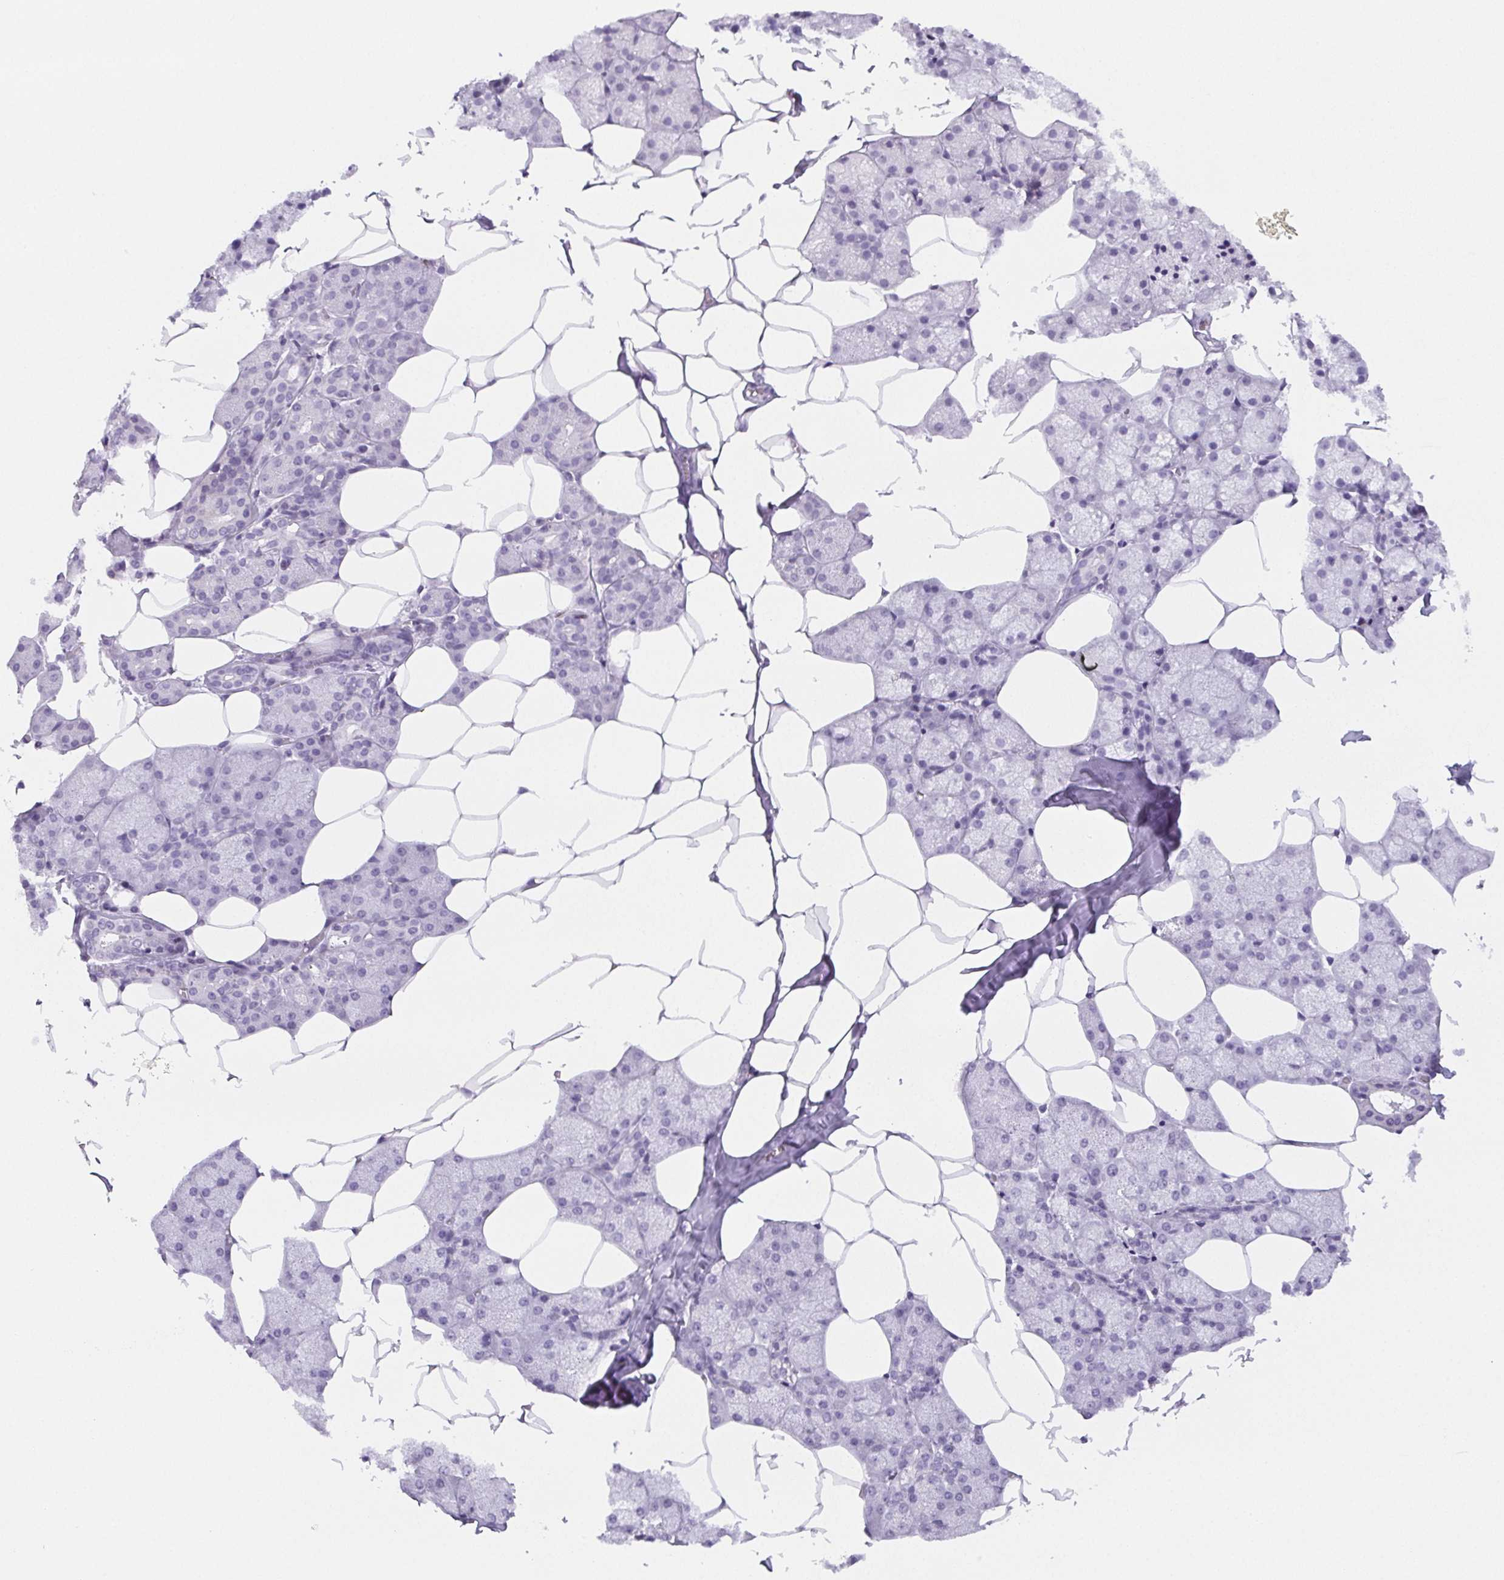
{"staining": {"intensity": "negative", "quantity": "none", "location": "none"}, "tissue": "salivary gland", "cell_type": "Glandular cells", "image_type": "normal", "snomed": [{"axis": "morphology", "description": "Normal tissue, NOS"}, {"axis": "topography", "description": "Salivary gland"}], "caption": "IHC micrograph of benign salivary gland stained for a protein (brown), which shows no positivity in glandular cells.", "gene": "BEND2", "patient": {"sex": "female", "age": 43}}